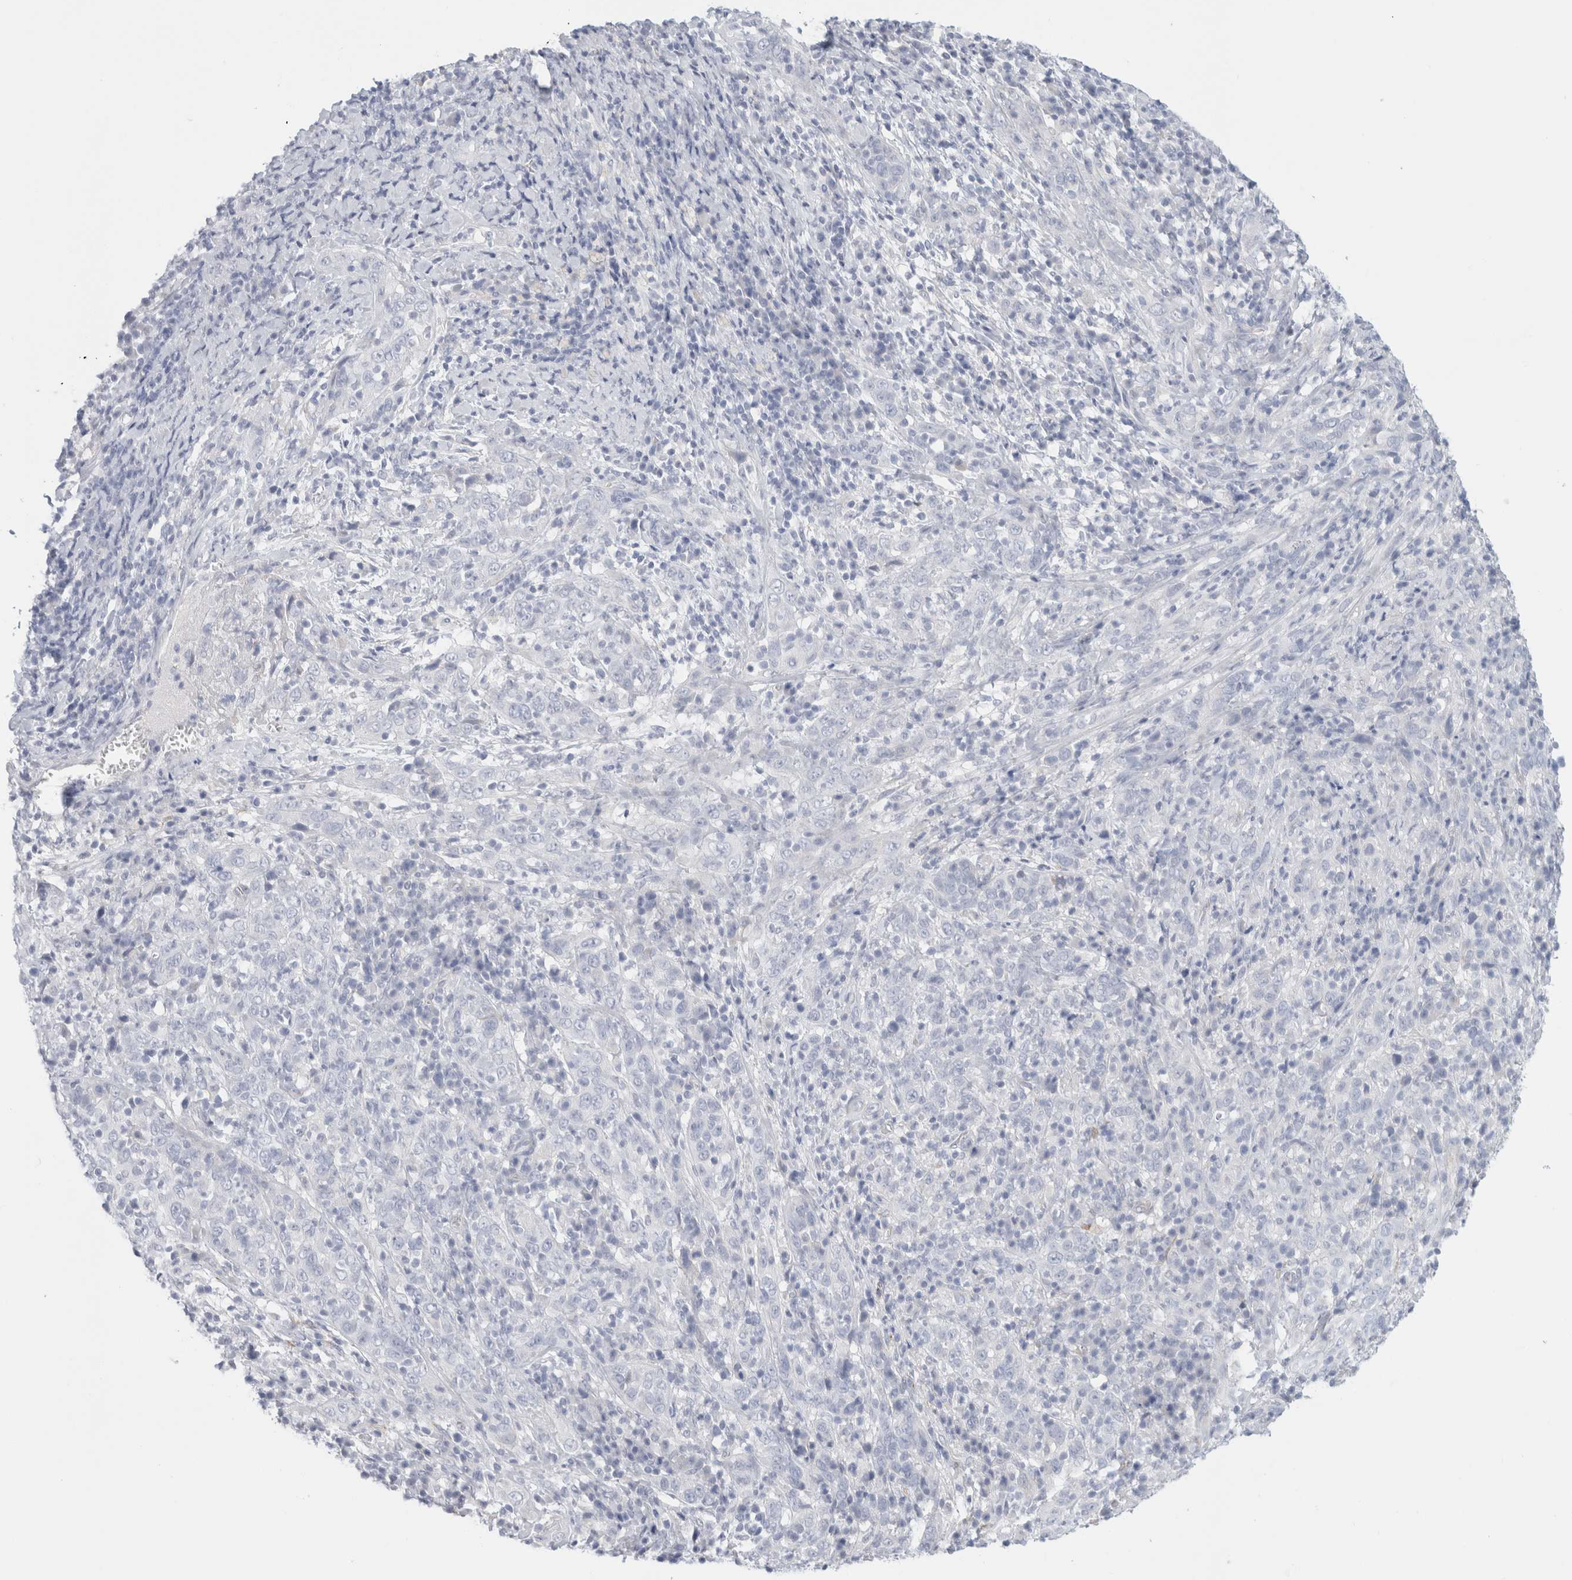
{"staining": {"intensity": "negative", "quantity": "none", "location": "none"}, "tissue": "cervical cancer", "cell_type": "Tumor cells", "image_type": "cancer", "snomed": [{"axis": "morphology", "description": "Squamous cell carcinoma, NOS"}, {"axis": "topography", "description": "Cervix"}], "caption": "This micrograph is of cervical cancer (squamous cell carcinoma) stained with immunohistochemistry to label a protein in brown with the nuclei are counter-stained blue. There is no expression in tumor cells. Nuclei are stained in blue.", "gene": "RTN4", "patient": {"sex": "female", "age": 46}}